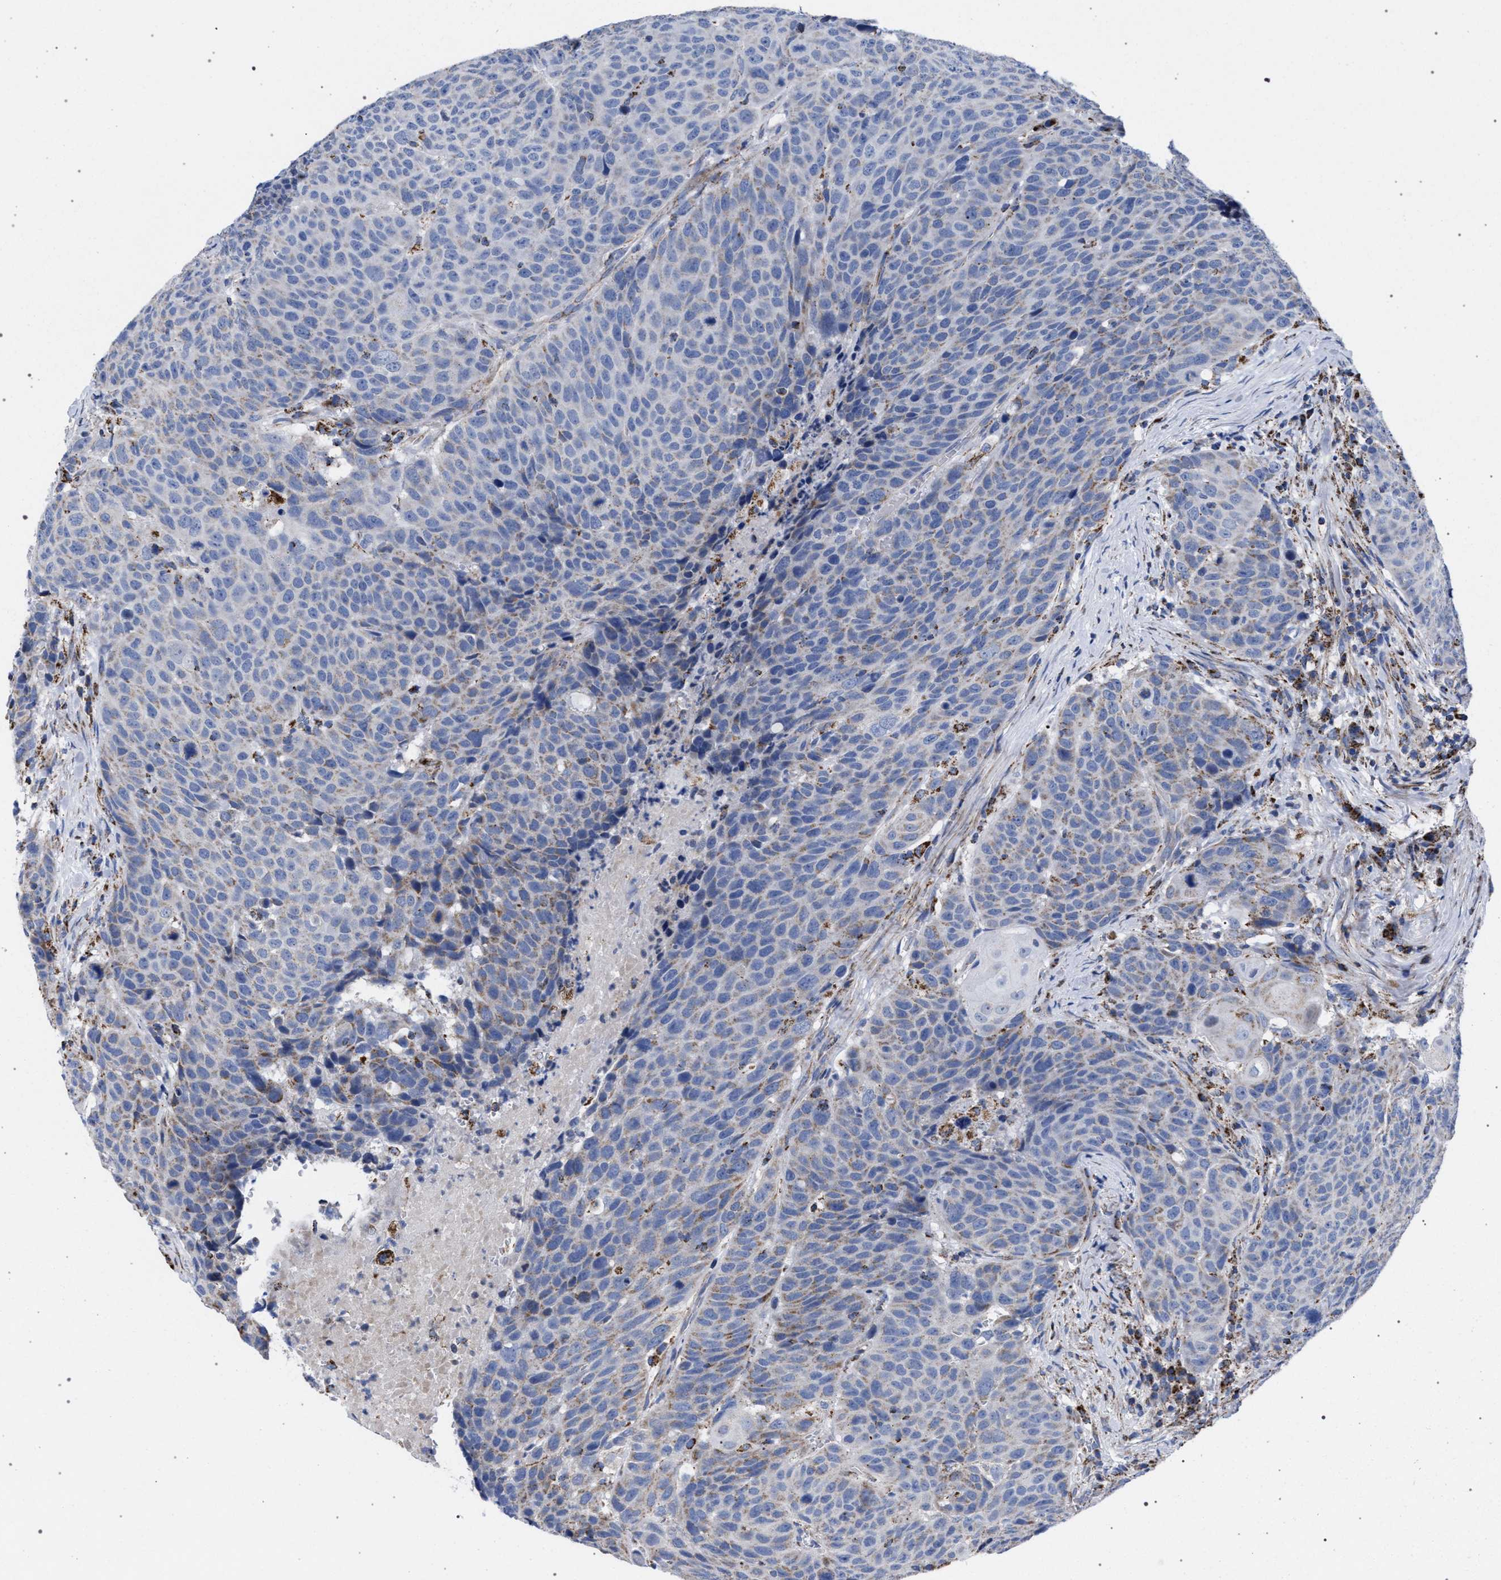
{"staining": {"intensity": "negative", "quantity": "none", "location": "none"}, "tissue": "head and neck cancer", "cell_type": "Tumor cells", "image_type": "cancer", "snomed": [{"axis": "morphology", "description": "Squamous cell carcinoma, NOS"}, {"axis": "topography", "description": "Head-Neck"}], "caption": "The image displays no significant staining in tumor cells of squamous cell carcinoma (head and neck).", "gene": "ACADS", "patient": {"sex": "male", "age": 66}}